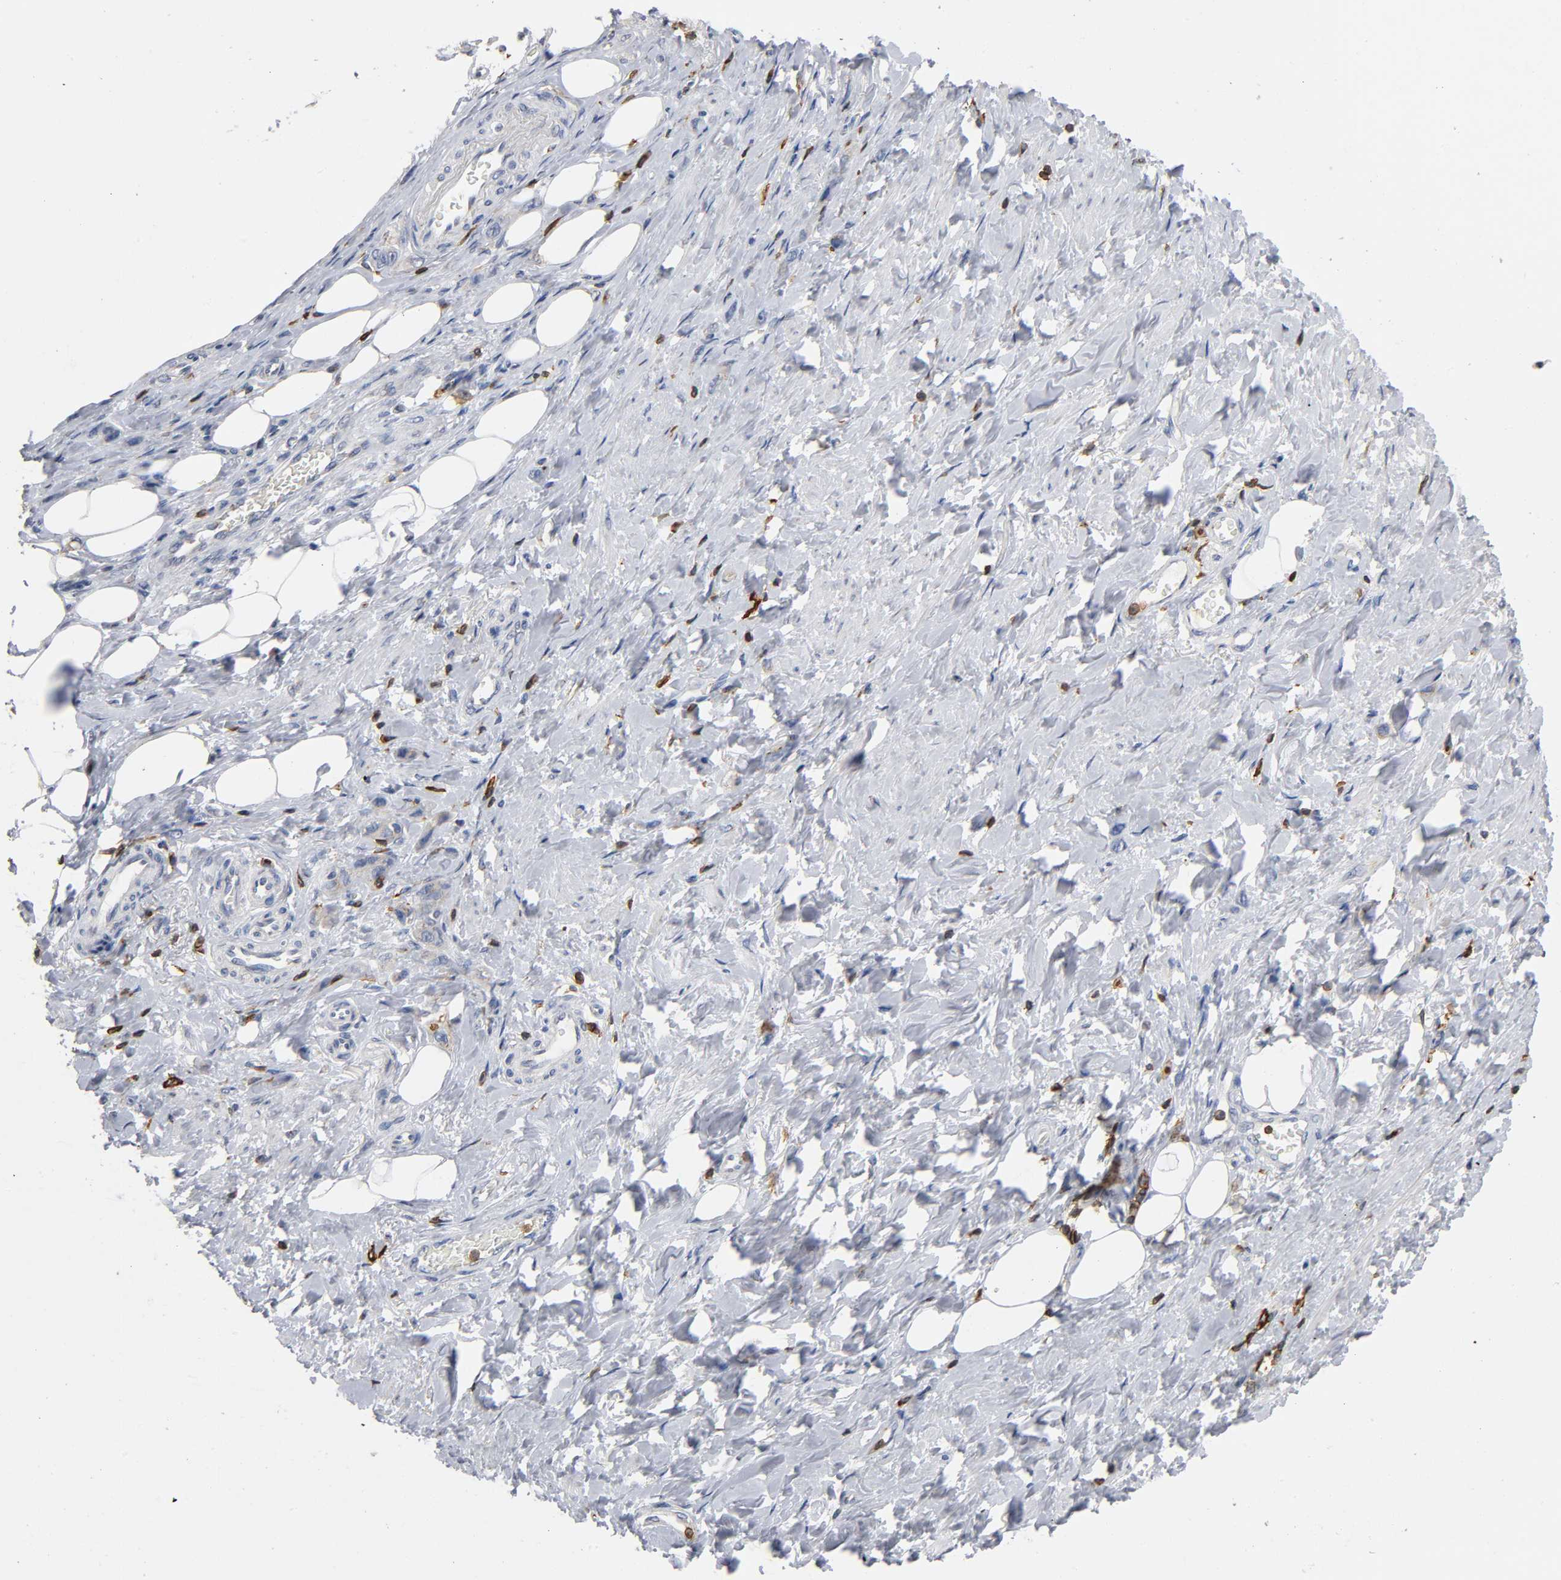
{"staining": {"intensity": "moderate", "quantity": "25%-75%", "location": "cytoplasmic/membranous"}, "tissue": "stomach cancer", "cell_type": "Tumor cells", "image_type": "cancer", "snomed": [{"axis": "morphology", "description": "Adenocarcinoma, NOS"}, {"axis": "topography", "description": "Stomach"}], "caption": "A micrograph showing moderate cytoplasmic/membranous positivity in approximately 25%-75% of tumor cells in stomach cancer, as visualized by brown immunohistochemical staining.", "gene": "CAPN10", "patient": {"sex": "male", "age": 82}}